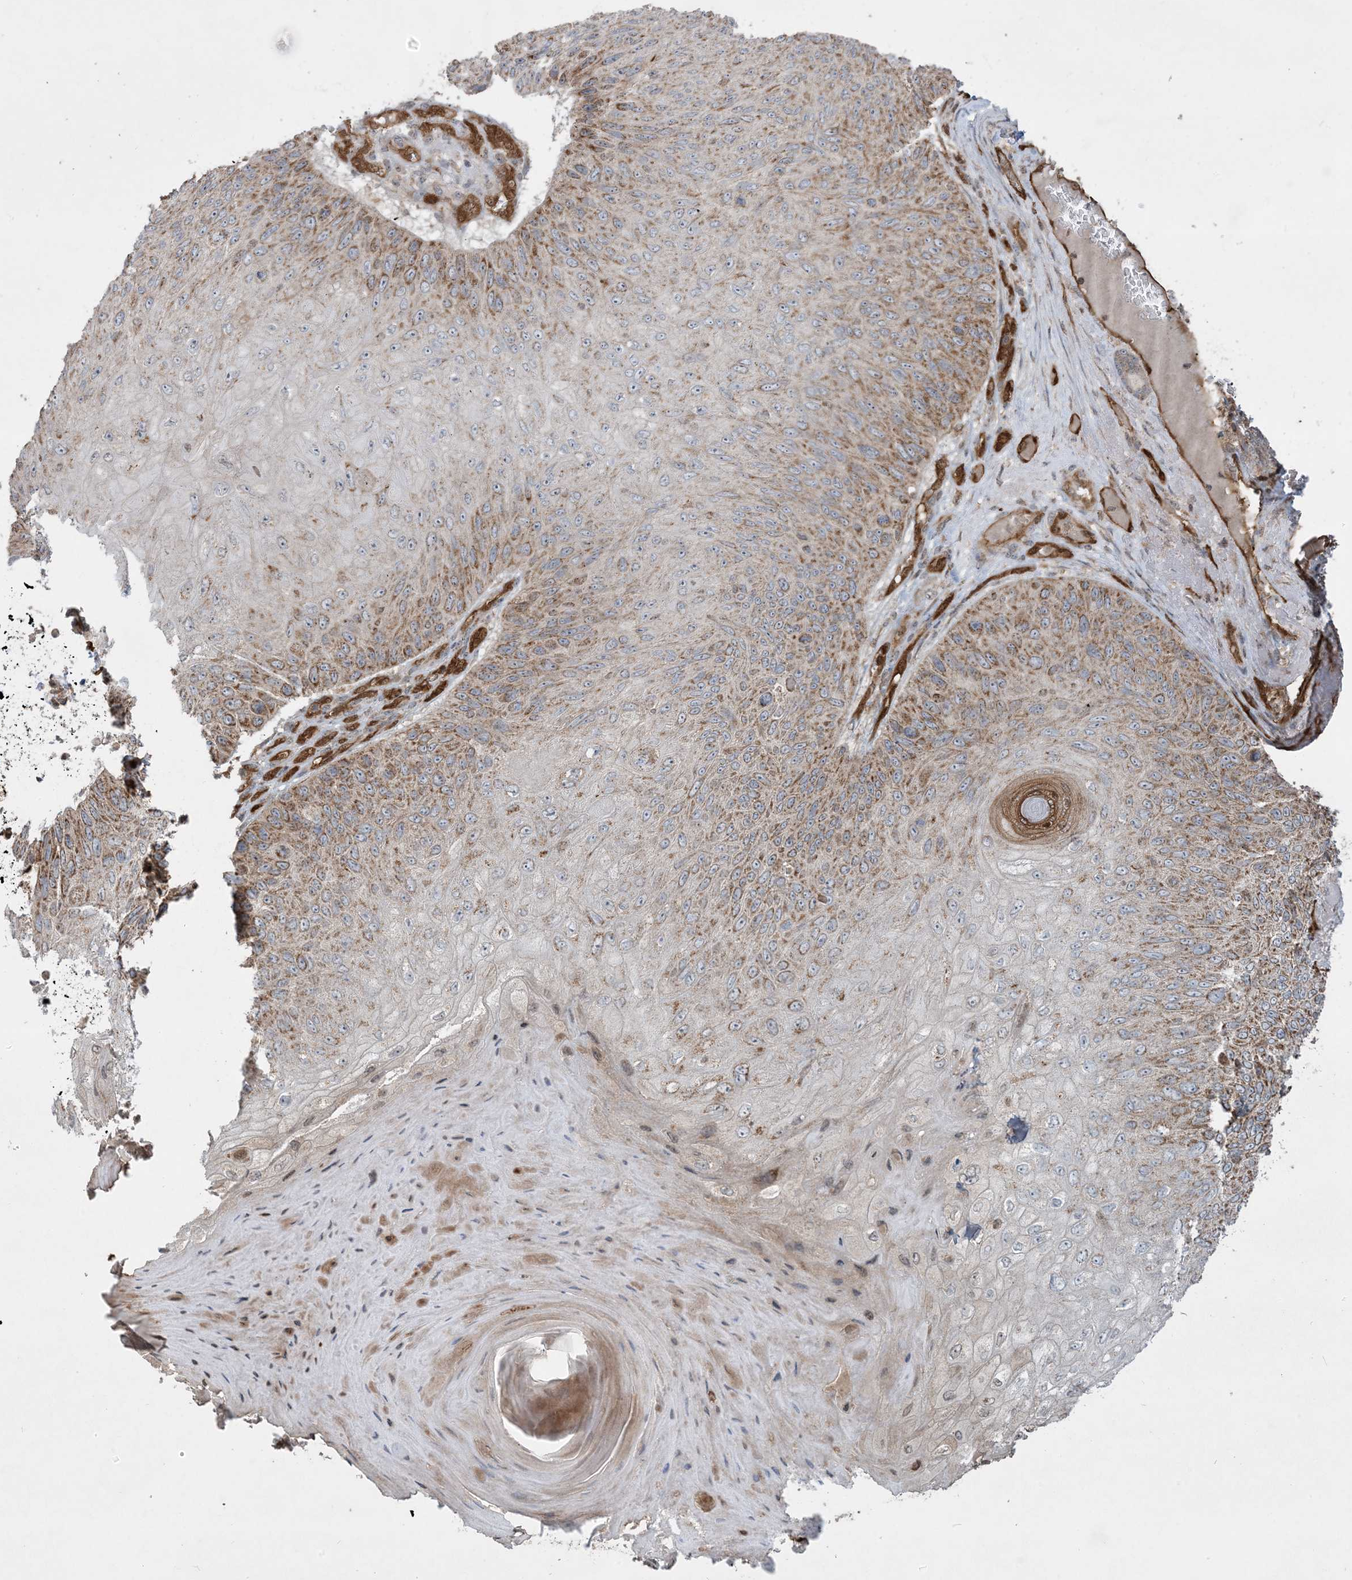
{"staining": {"intensity": "moderate", "quantity": "25%-75%", "location": "cytoplasmic/membranous"}, "tissue": "skin cancer", "cell_type": "Tumor cells", "image_type": "cancer", "snomed": [{"axis": "morphology", "description": "Squamous cell carcinoma, NOS"}, {"axis": "topography", "description": "Skin"}], "caption": "Moderate cytoplasmic/membranous protein expression is seen in approximately 25%-75% of tumor cells in skin squamous cell carcinoma.", "gene": "PPM1F", "patient": {"sex": "female", "age": 88}}